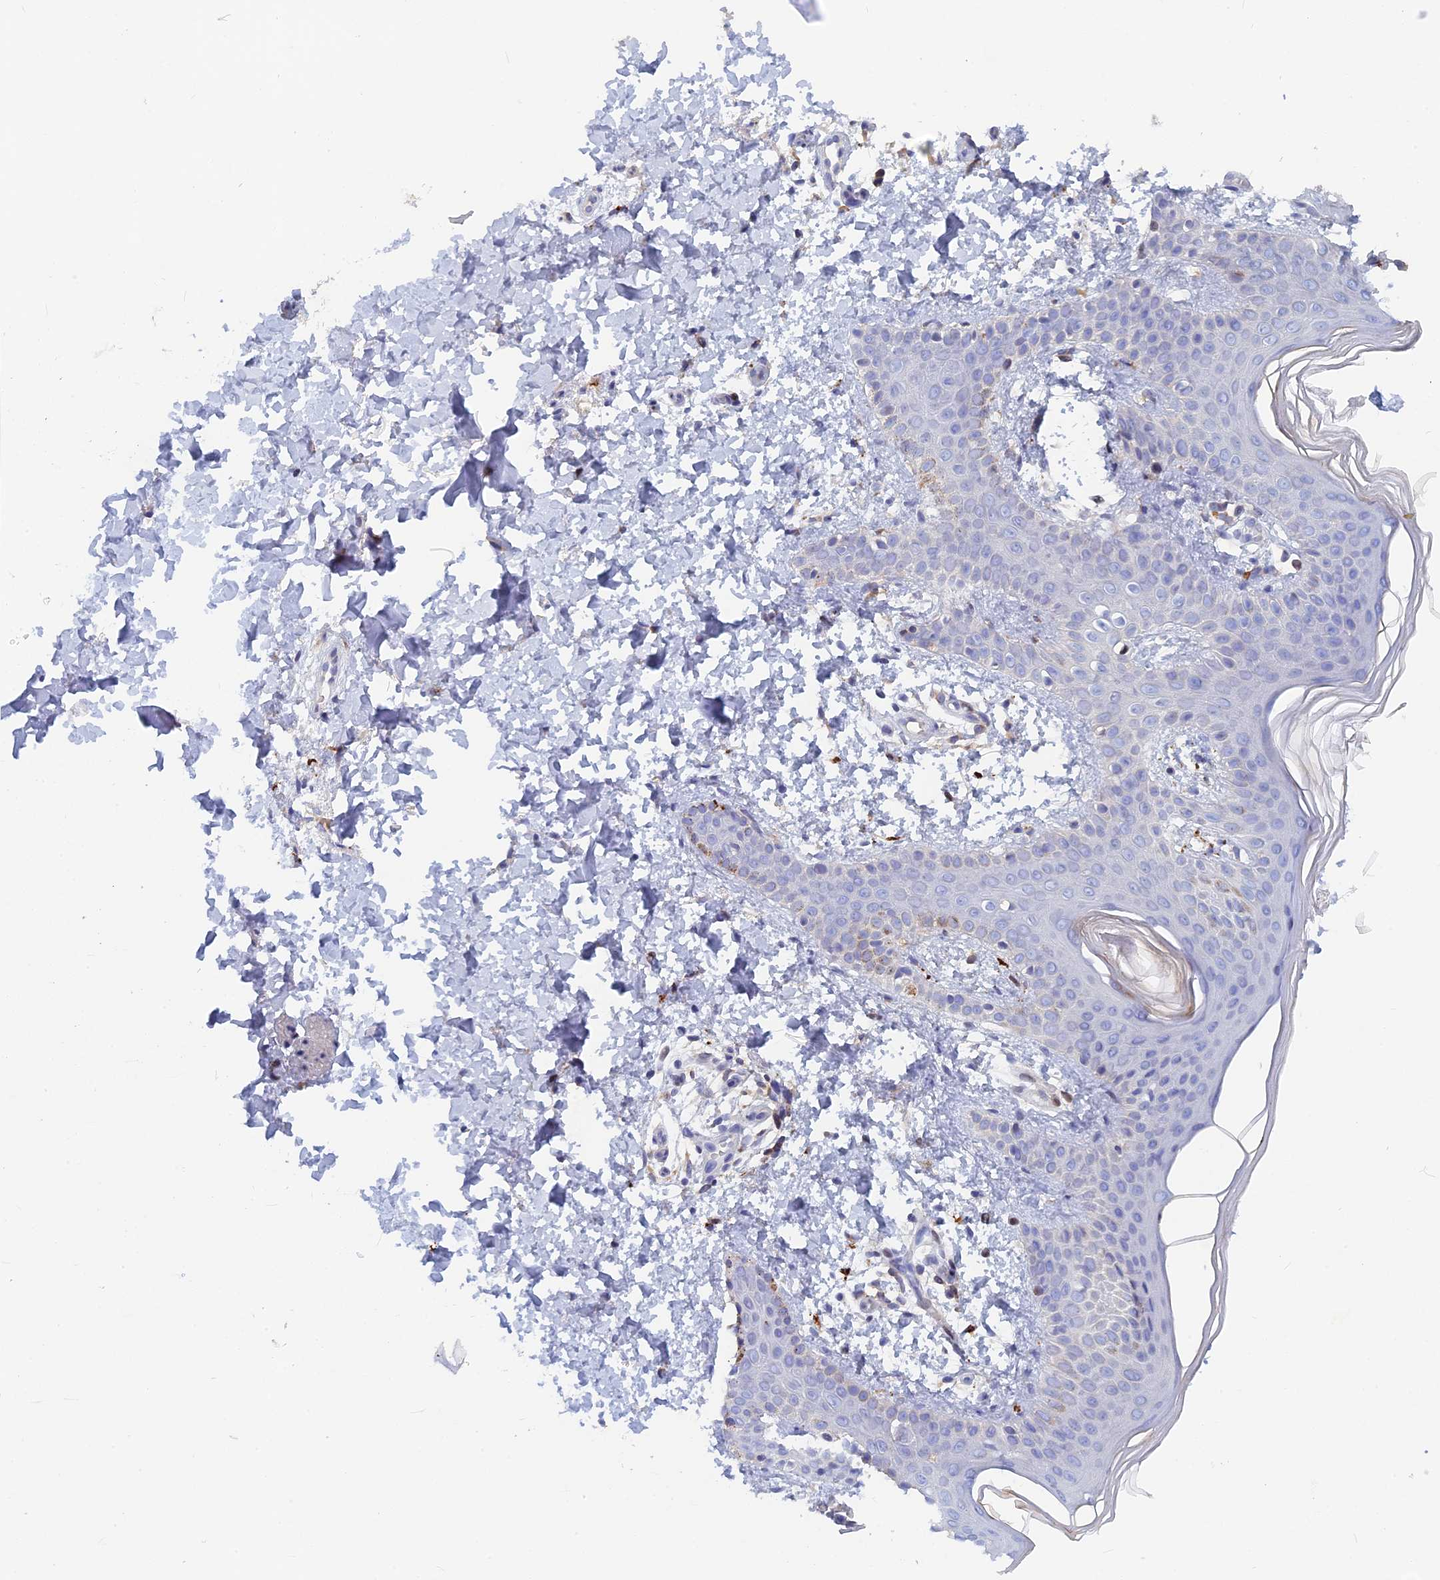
{"staining": {"intensity": "negative", "quantity": "none", "location": "none"}, "tissue": "skin", "cell_type": "Fibroblasts", "image_type": "normal", "snomed": [{"axis": "morphology", "description": "Normal tissue, NOS"}, {"axis": "topography", "description": "Skin"}], "caption": "This is a image of immunohistochemistry staining of benign skin, which shows no positivity in fibroblasts.", "gene": "ACP7", "patient": {"sex": "male", "age": 36}}